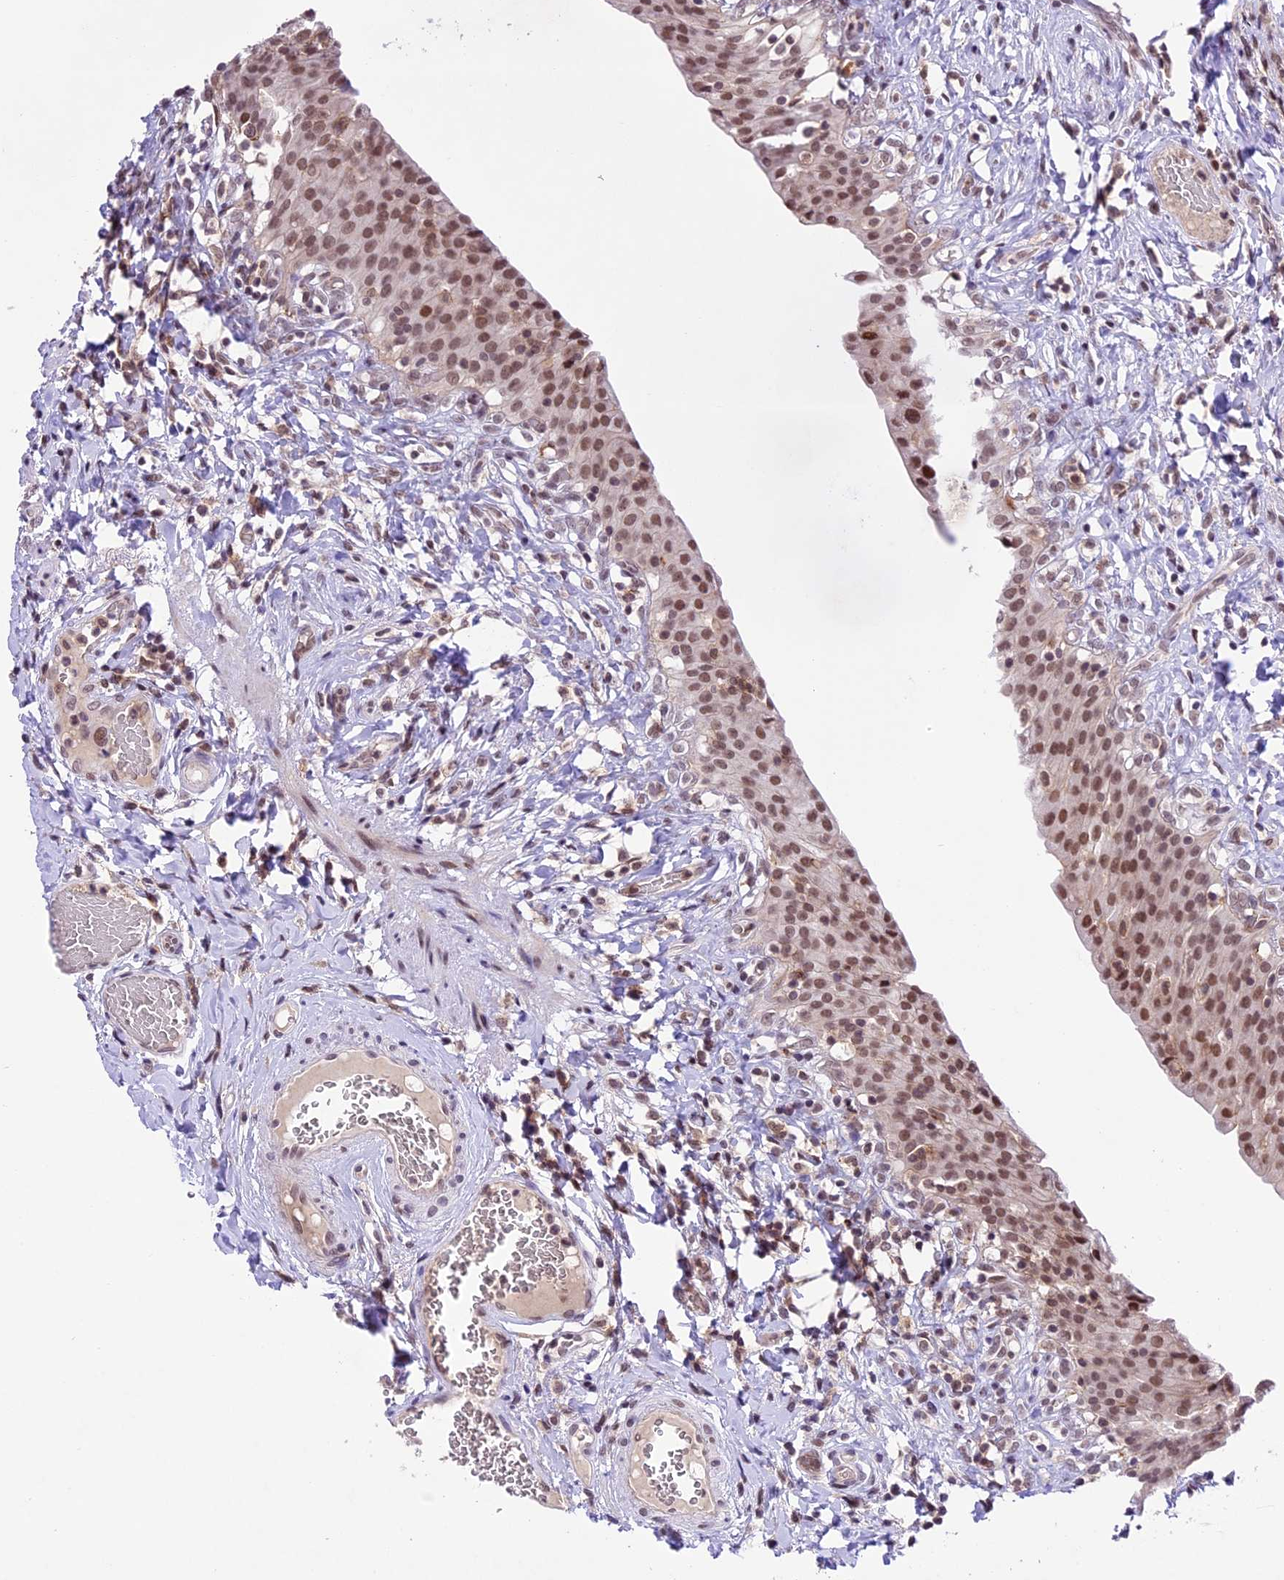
{"staining": {"intensity": "moderate", "quantity": ">75%", "location": "nuclear"}, "tissue": "urinary bladder", "cell_type": "Urothelial cells", "image_type": "normal", "snomed": [{"axis": "morphology", "description": "Normal tissue, NOS"}, {"axis": "morphology", "description": "Inflammation, NOS"}, {"axis": "topography", "description": "Urinary bladder"}], "caption": "High-power microscopy captured an IHC image of benign urinary bladder, revealing moderate nuclear positivity in approximately >75% of urothelial cells. The staining was performed using DAB to visualize the protein expression in brown, while the nuclei were stained in blue with hematoxylin (Magnification: 20x).", "gene": "SHKBP1", "patient": {"sex": "male", "age": 64}}